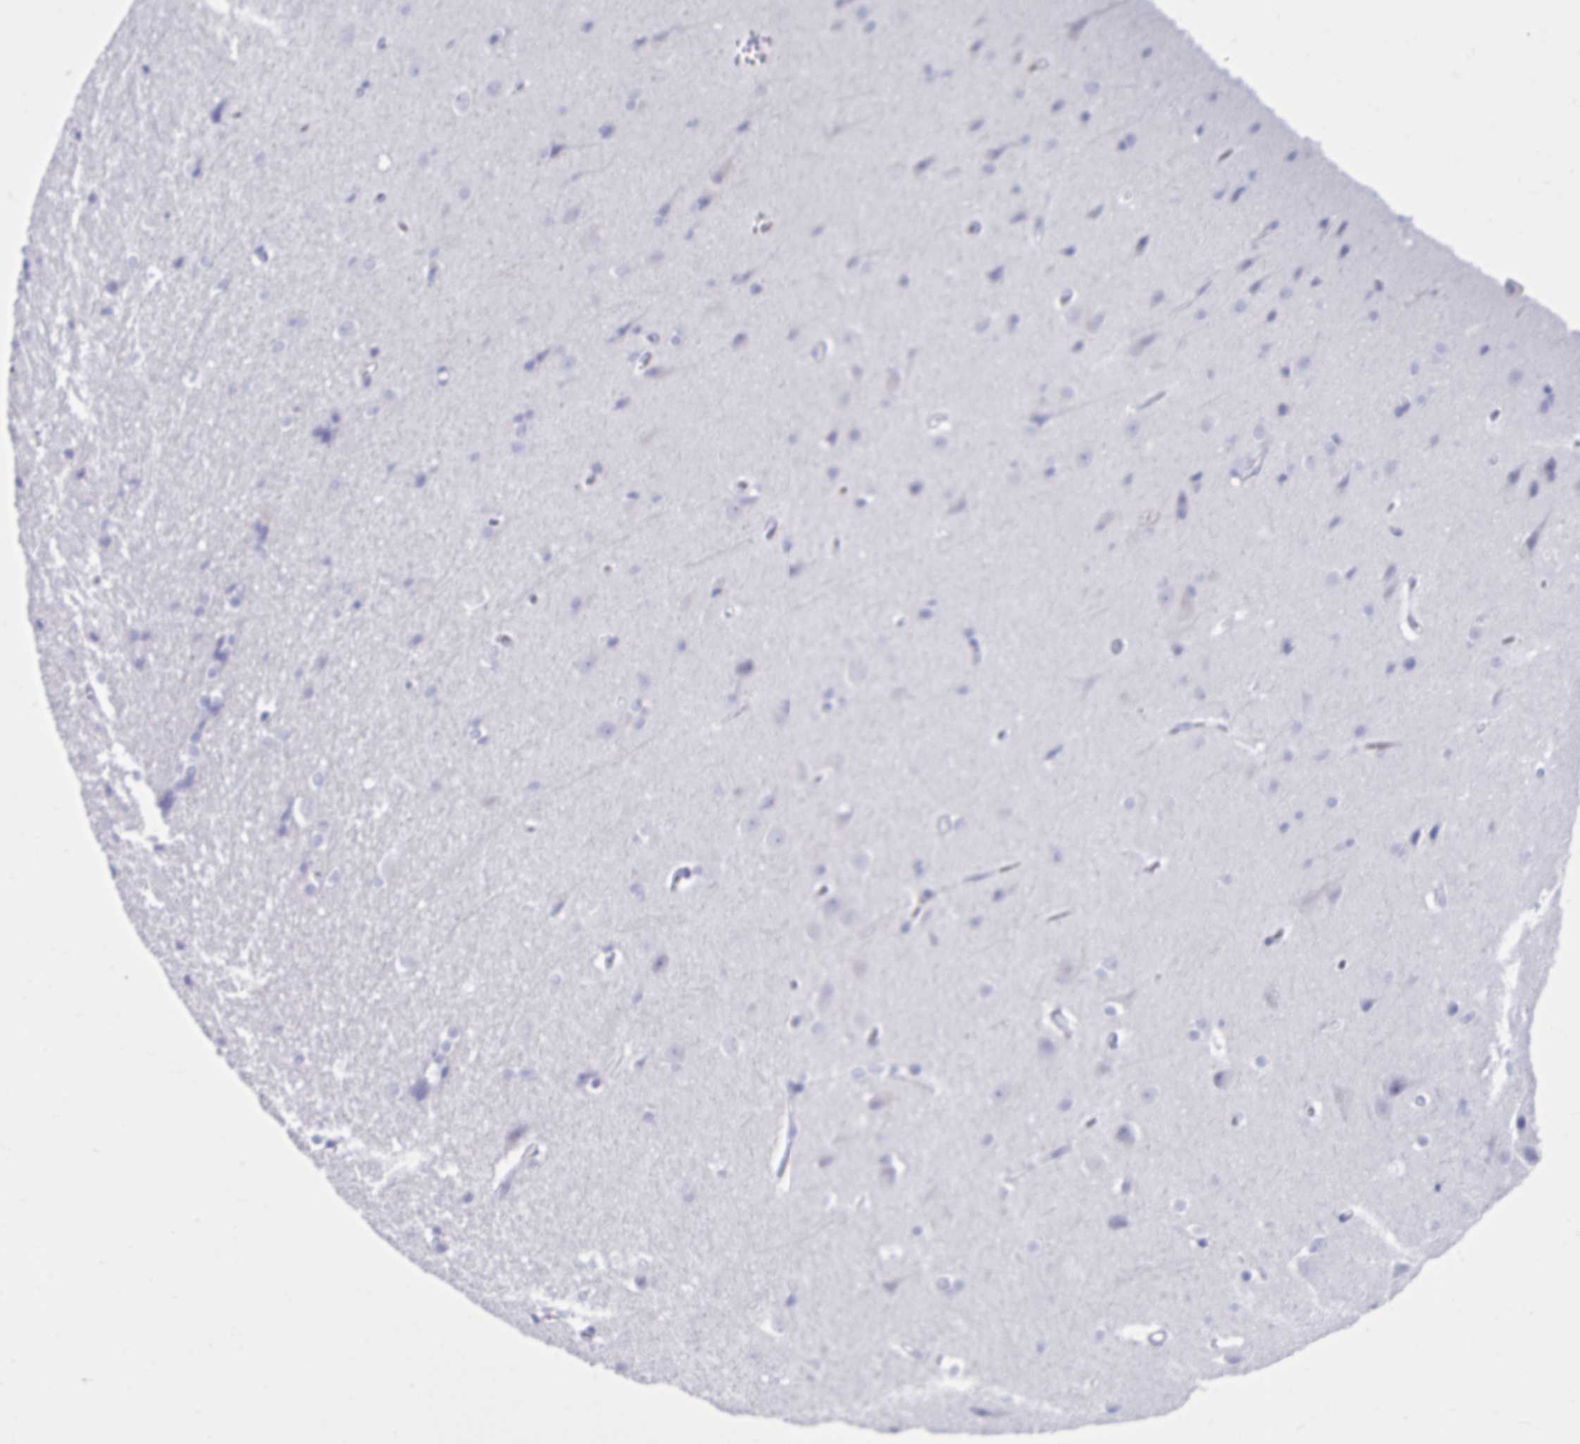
{"staining": {"intensity": "negative", "quantity": "none", "location": "none"}, "tissue": "cerebral cortex", "cell_type": "Endothelial cells", "image_type": "normal", "snomed": [{"axis": "morphology", "description": "Normal tissue, NOS"}, {"axis": "topography", "description": "Cerebral cortex"}], "caption": "A photomicrograph of cerebral cortex stained for a protein shows no brown staining in endothelial cells. The staining was performed using DAB (3,3'-diaminobenzidine) to visualize the protein expression in brown, while the nuclei were stained in blue with hematoxylin (Magnification: 20x).", "gene": "GRXCR2", "patient": {"sex": "male", "age": 37}}